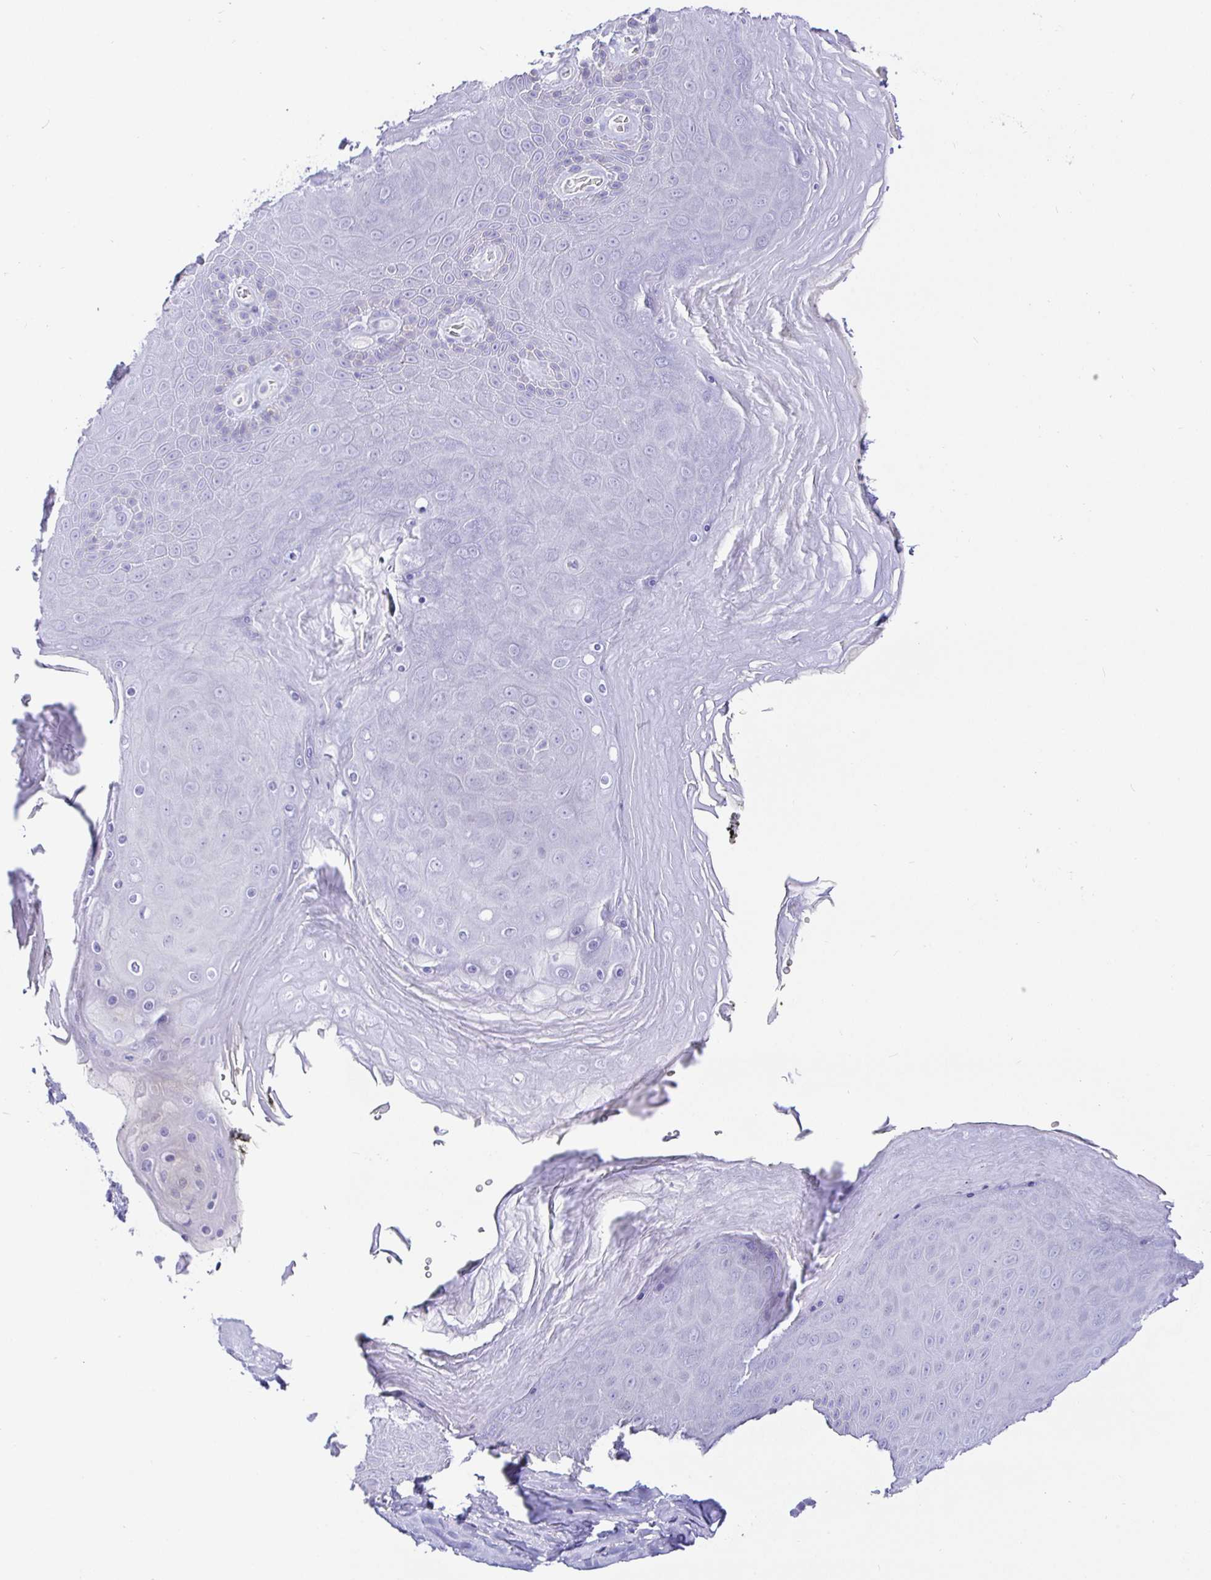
{"staining": {"intensity": "negative", "quantity": "none", "location": "none"}, "tissue": "skin", "cell_type": "Epidermal cells", "image_type": "normal", "snomed": [{"axis": "morphology", "description": "Normal tissue, NOS"}, {"axis": "topography", "description": "Anal"}, {"axis": "topography", "description": "Peripheral nerve tissue"}], "caption": "This is a histopathology image of immunohistochemistry (IHC) staining of benign skin, which shows no expression in epidermal cells. (DAB IHC with hematoxylin counter stain).", "gene": "TPTE", "patient": {"sex": "male", "age": 53}}